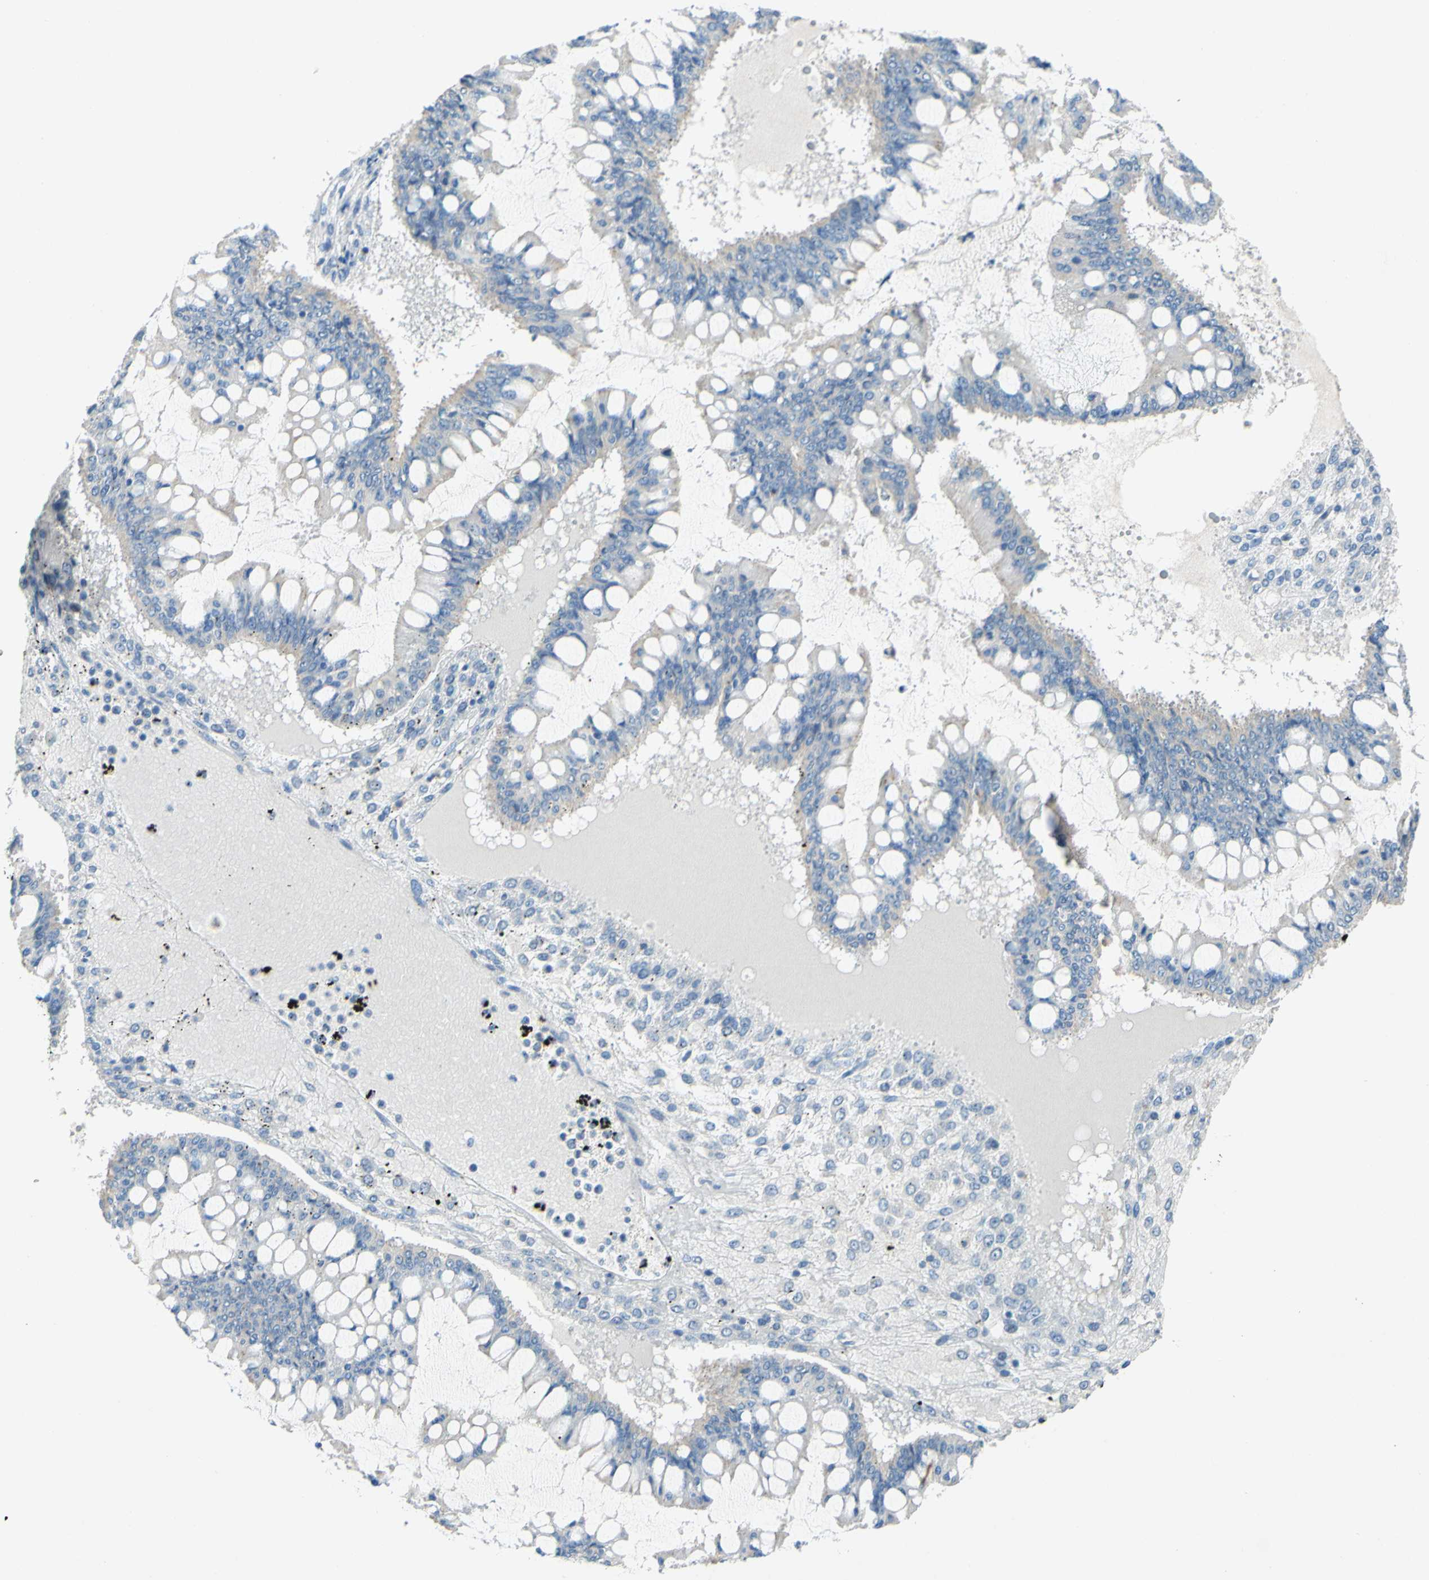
{"staining": {"intensity": "weak", "quantity": "25%-75%", "location": "cytoplasmic/membranous"}, "tissue": "ovarian cancer", "cell_type": "Tumor cells", "image_type": "cancer", "snomed": [{"axis": "morphology", "description": "Cystadenocarcinoma, mucinous, NOS"}, {"axis": "topography", "description": "Ovary"}], "caption": "Ovarian cancer stained with a protein marker shows weak staining in tumor cells.", "gene": "CDH10", "patient": {"sex": "female", "age": 73}}